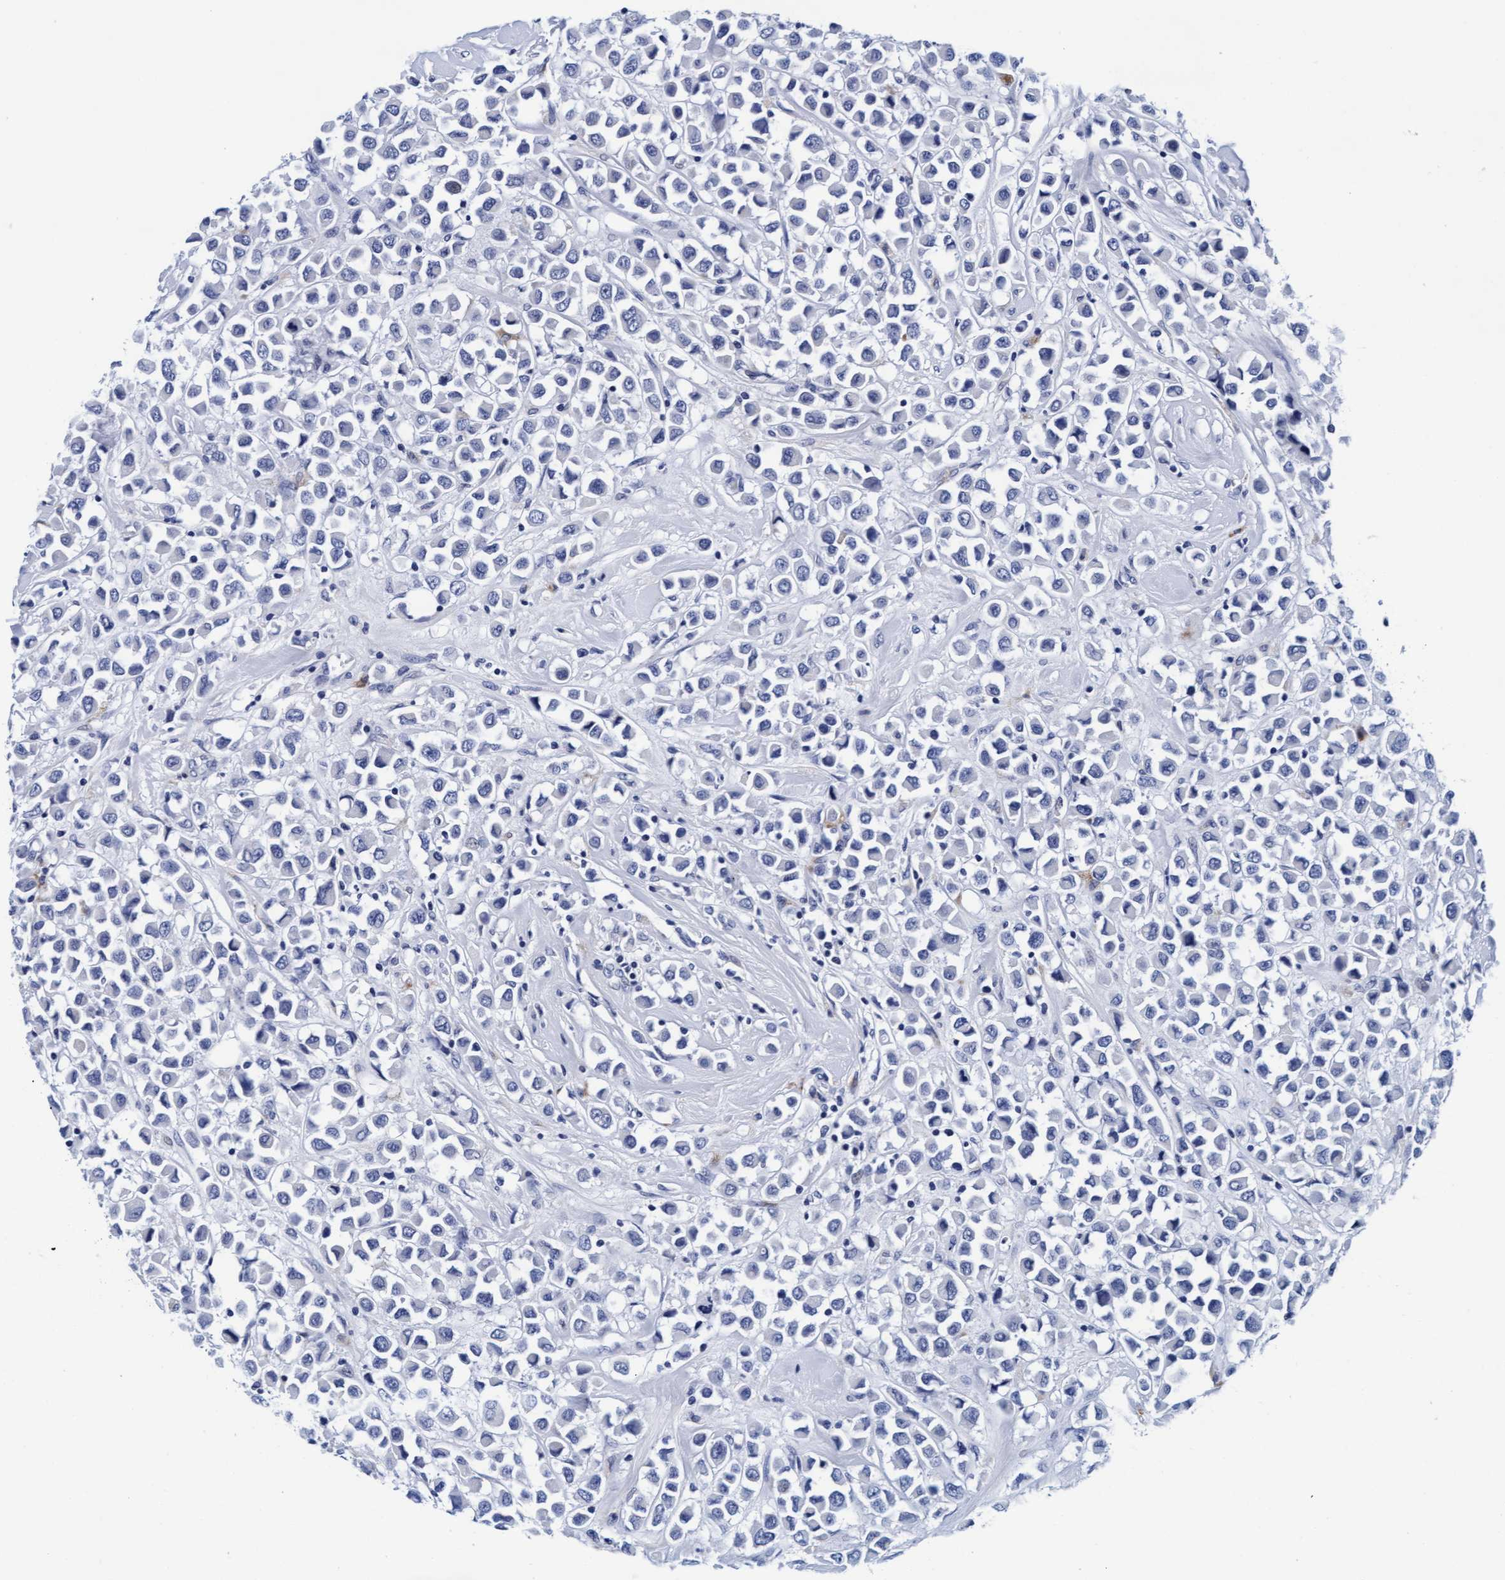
{"staining": {"intensity": "negative", "quantity": "none", "location": "none"}, "tissue": "breast cancer", "cell_type": "Tumor cells", "image_type": "cancer", "snomed": [{"axis": "morphology", "description": "Duct carcinoma"}, {"axis": "topography", "description": "Breast"}], "caption": "Tumor cells are negative for protein expression in human breast cancer (infiltrating ductal carcinoma).", "gene": "ARSG", "patient": {"sex": "female", "age": 61}}